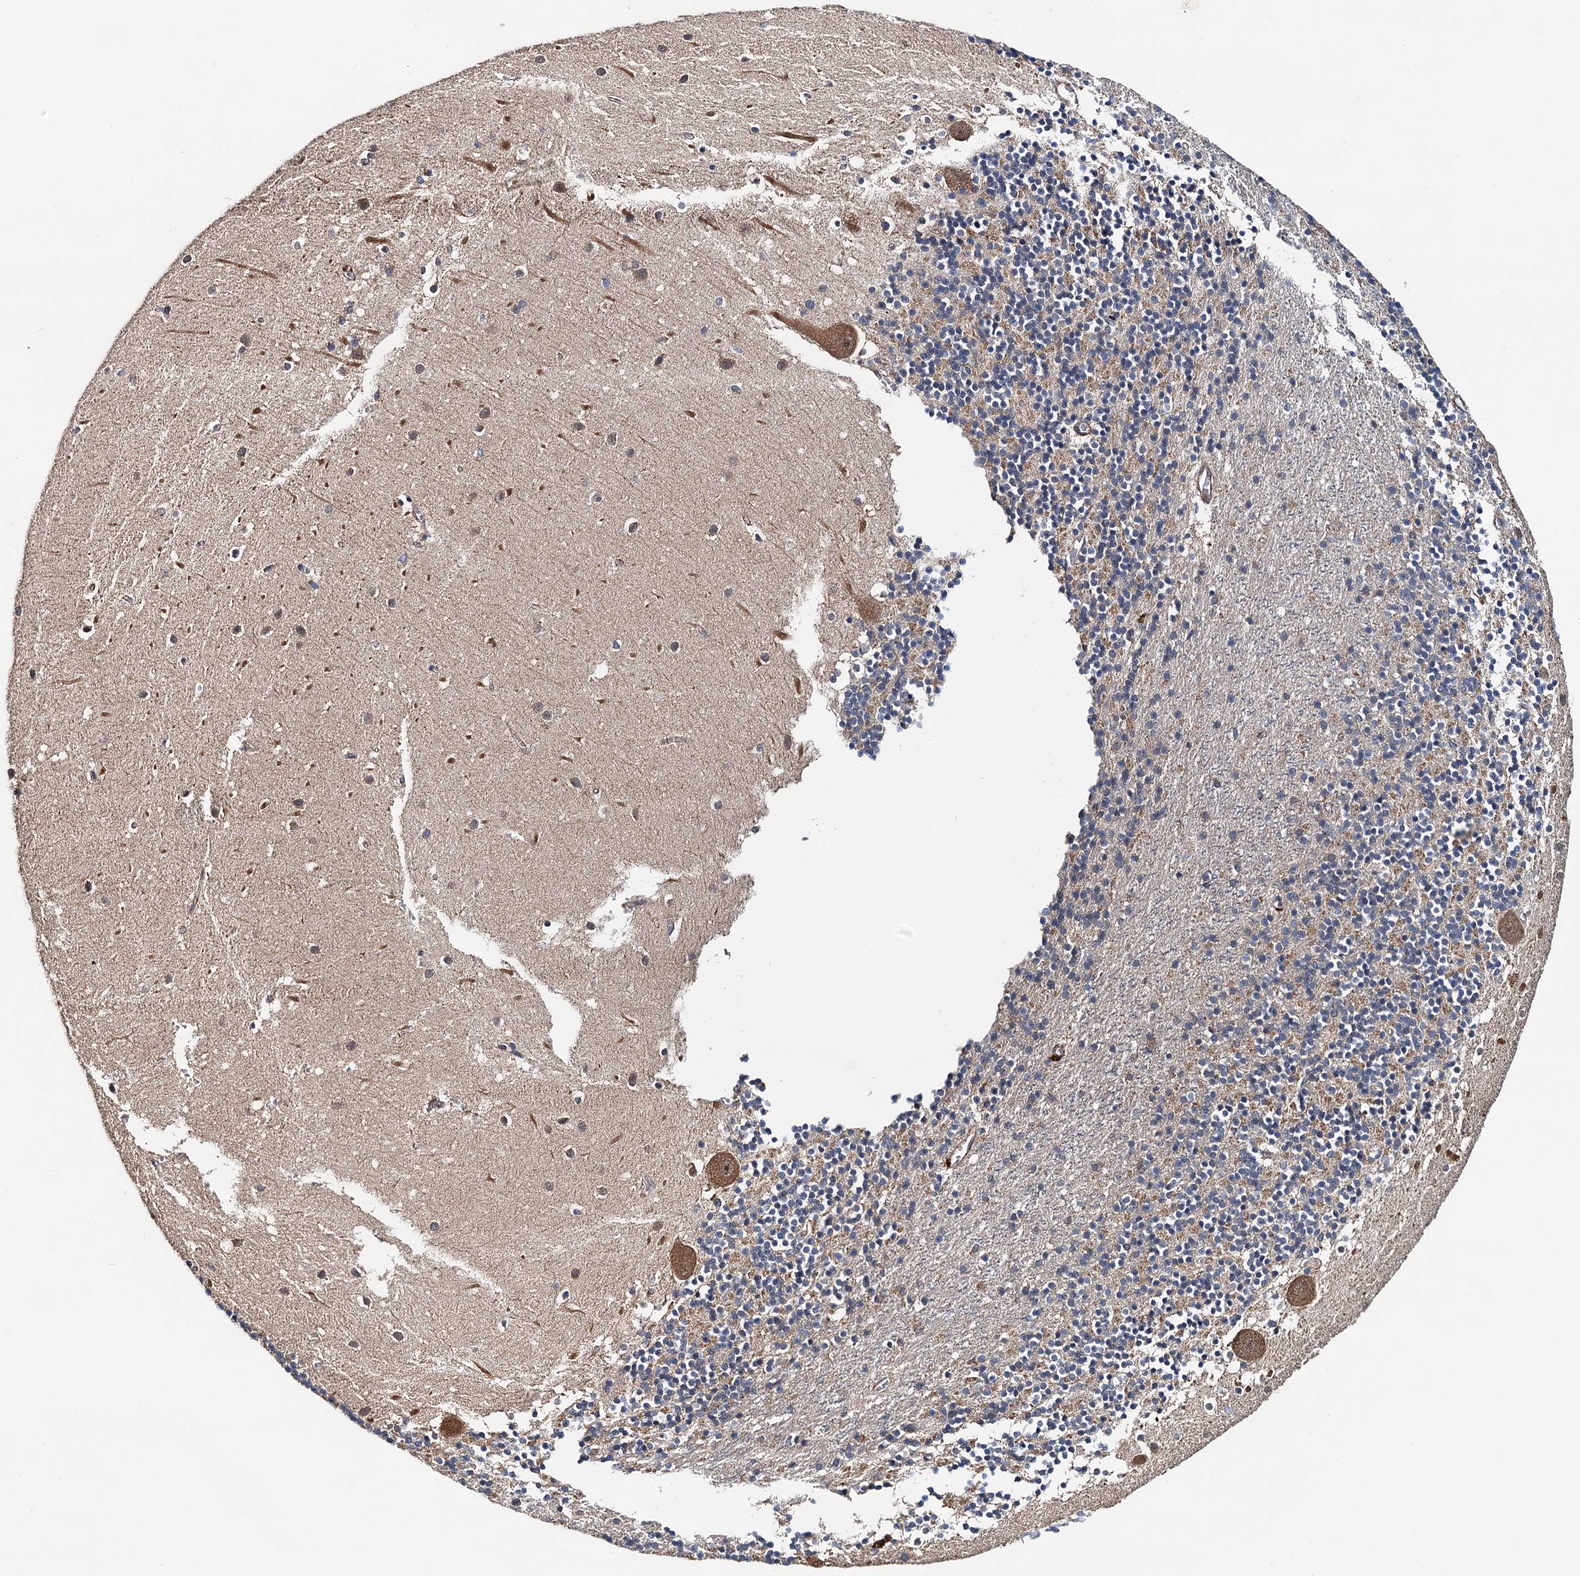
{"staining": {"intensity": "moderate", "quantity": "<25%", "location": "cytoplasmic/membranous"}, "tissue": "cerebellum", "cell_type": "Cells in granular layer", "image_type": "normal", "snomed": [{"axis": "morphology", "description": "Normal tissue, NOS"}, {"axis": "topography", "description": "Cerebellum"}], "caption": "A brown stain shows moderate cytoplasmic/membranous positivity of a protein in cells in granular layer of unremarkable human cerebellum. (DAB IHC with brightfield microscopy, high magnification).", "gene": "AAGAB", "patient": {"sex": "male", "age": 54}}